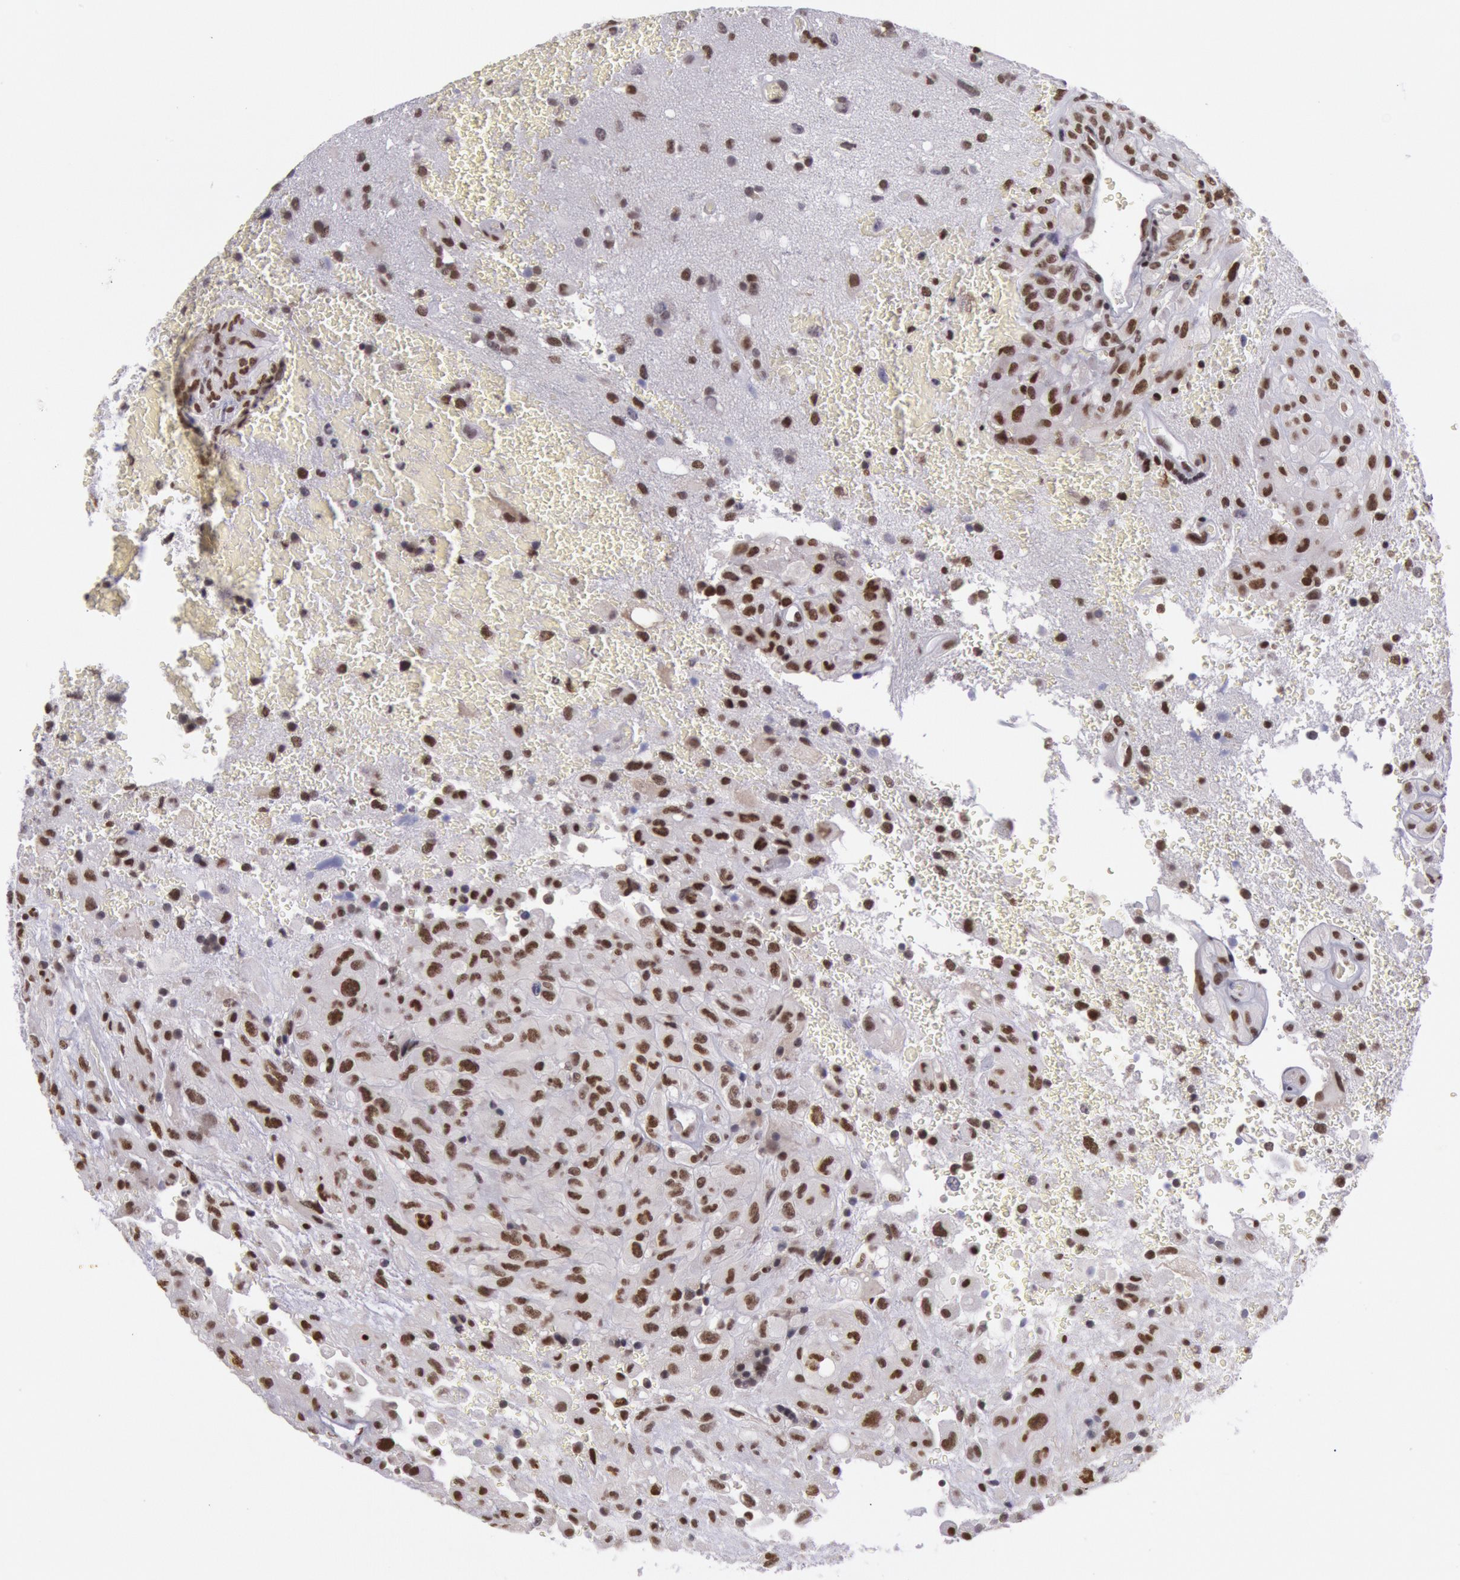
{"staining": {"intensity": "strong", "quantity": "25%-75%", "location": "nuclear"}, "tissue": "glioma", "cell_type": "Tumor cells", "image_type": "cancer", "snomed": [{"axis": "morphology", "description": "Glioma, malignant, High grade"}, {"axis": "topography", "description": "Brain"}], "caption": "DAB immunohistochemical staining of human malignant high-grade glioma exhibits strong nuclear protein expression in about 25%-75% of tumor cells.", "gene": "NKAP", "patient": {"sex": "male", "age": 48}}